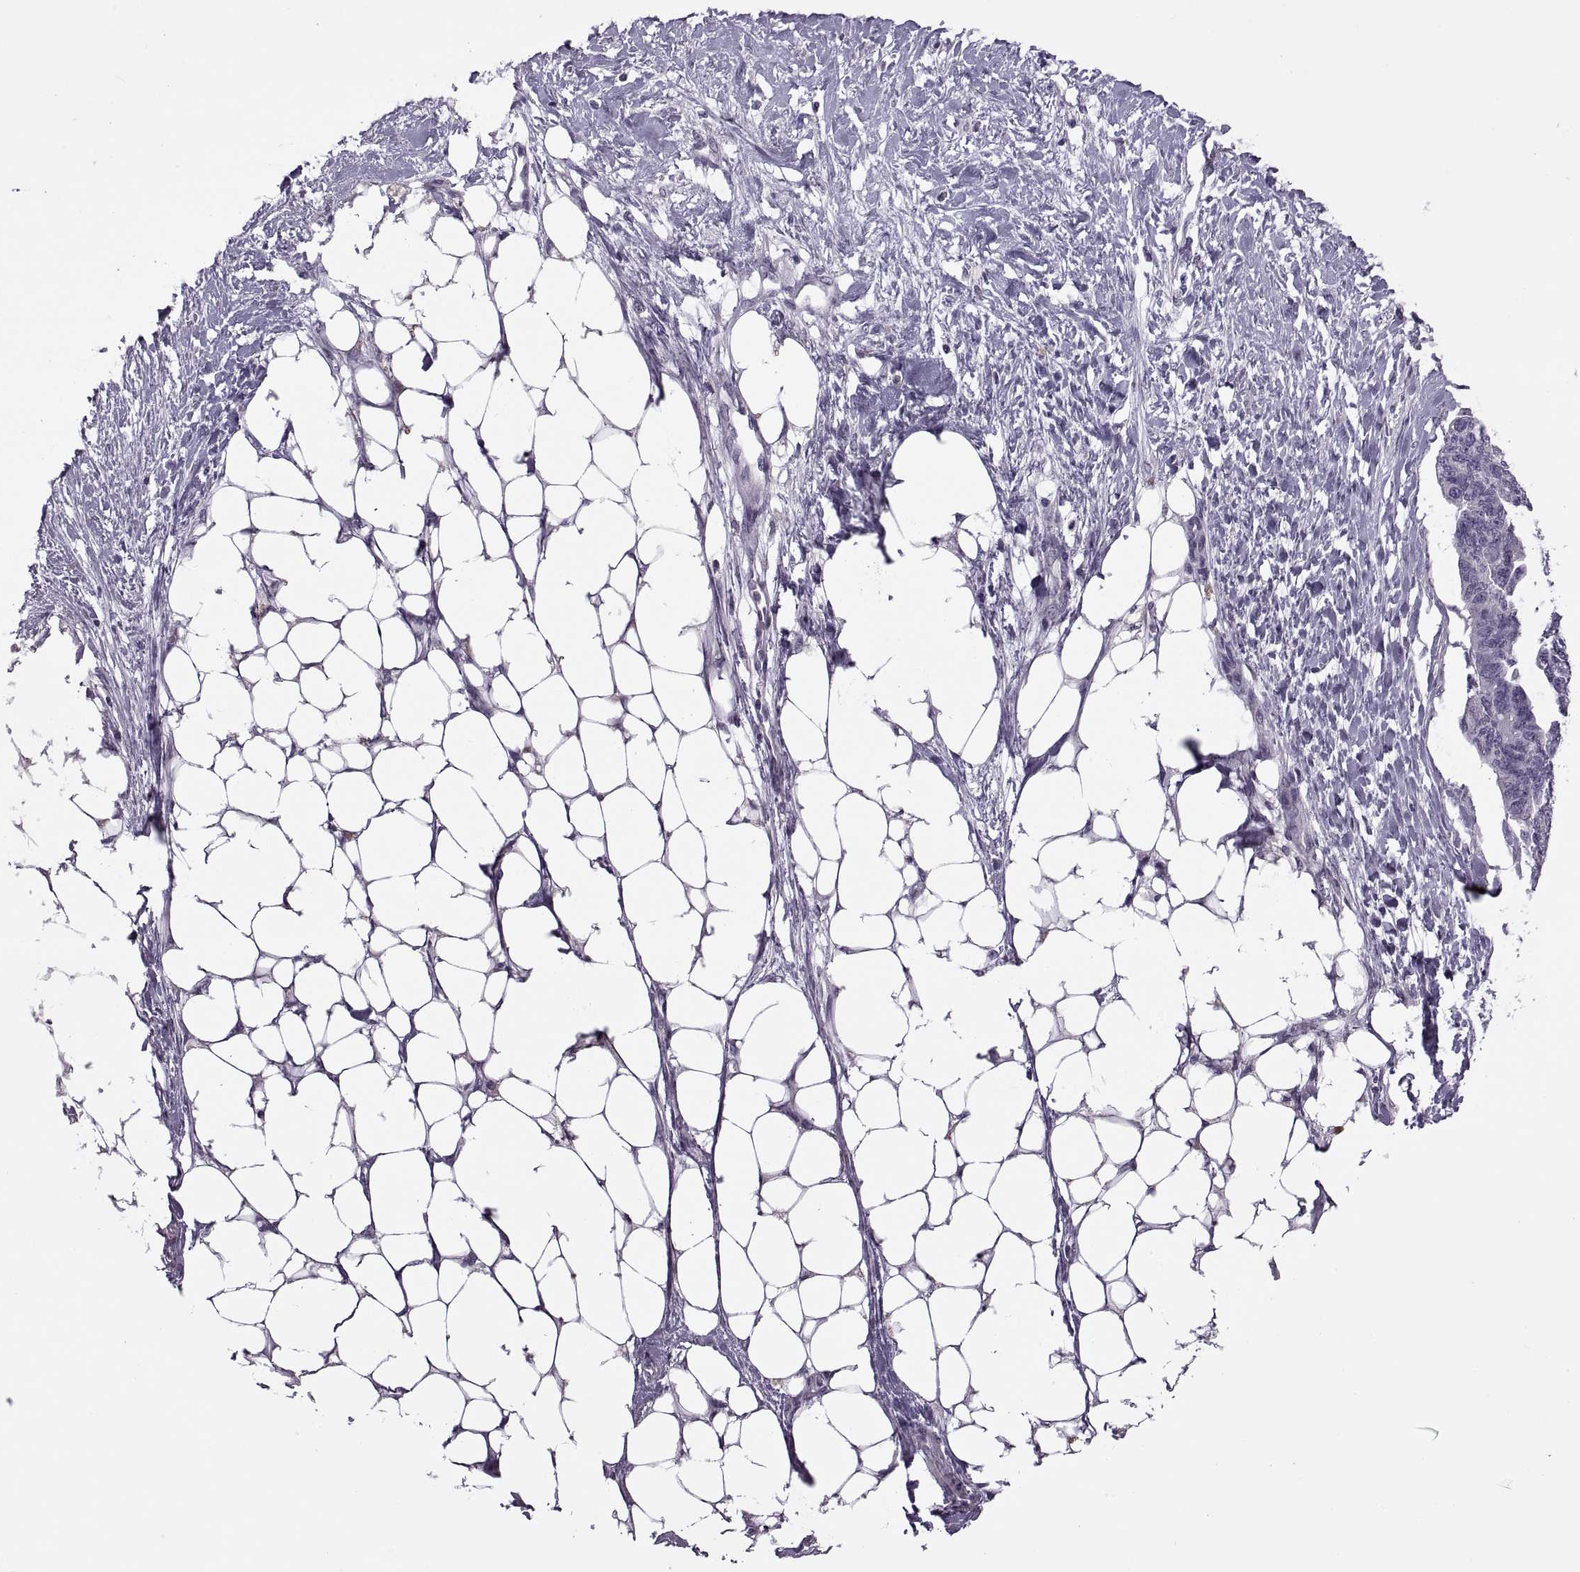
{"staining": {"intensity": "negative", "quantity": "none", "location": "none"}, "tissue": "ovarian cancer", "cell_type": "Tumor cells", "image_type": "cancer", "snomed": [{"axis": "morphology", "description": "Cystadenocarcinoma, serous, NOS"}, {"axis": "topography", "description": "Ovary"}], "caption": "IHC micrograph of neoplastic tissue: serous cystadenocarcinoma (ovarian) stained with DAB reveals no significant protein positivity in tumor cells. Nuclei are stained in blue.", "gene": "RSPH6A", "patient": {"sex": "female", "age": 69}}